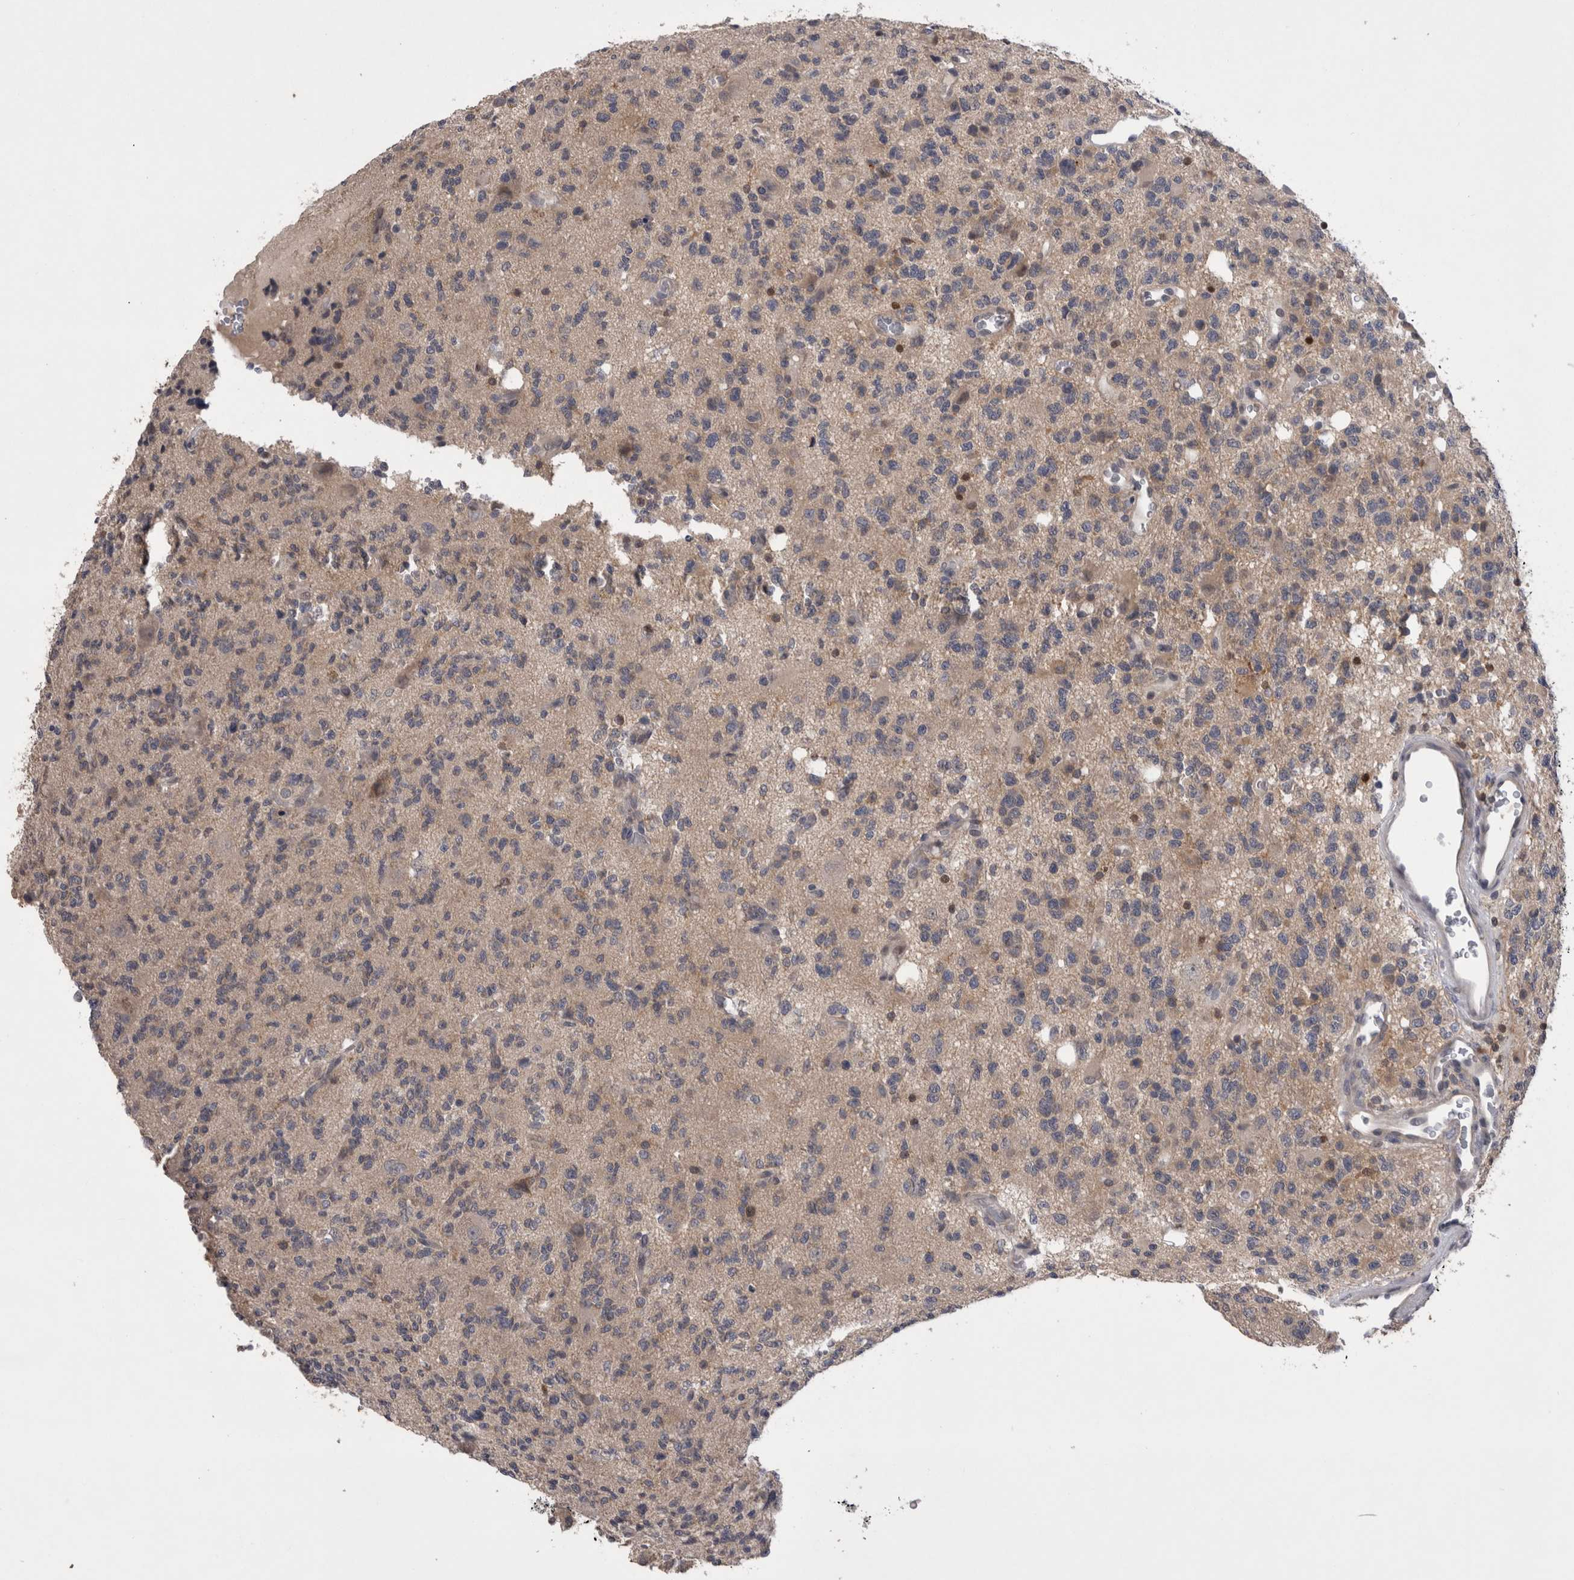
{"staining": {"intensity": "weak", "quantity": ">75%", "location": "cytoplasmic/membranous"}, "tissue": "glioma", "cell_type": "Tumor cells", "image_type": "cancer", "snomed": [{"axis": "morphology", "description": "Glioma, malignant, High grade"}, {"axis": "topography", "description": "Brain"}], "caption": "A histopathology image showing weak cytoplasmic/membranous staining in about >75% of tumor cells in high-grade glioma (malignant), as visualized by brown immunohistochemical staining.", "gene": "NFATC2", "patient": {"sex": "female", "age": 62}}